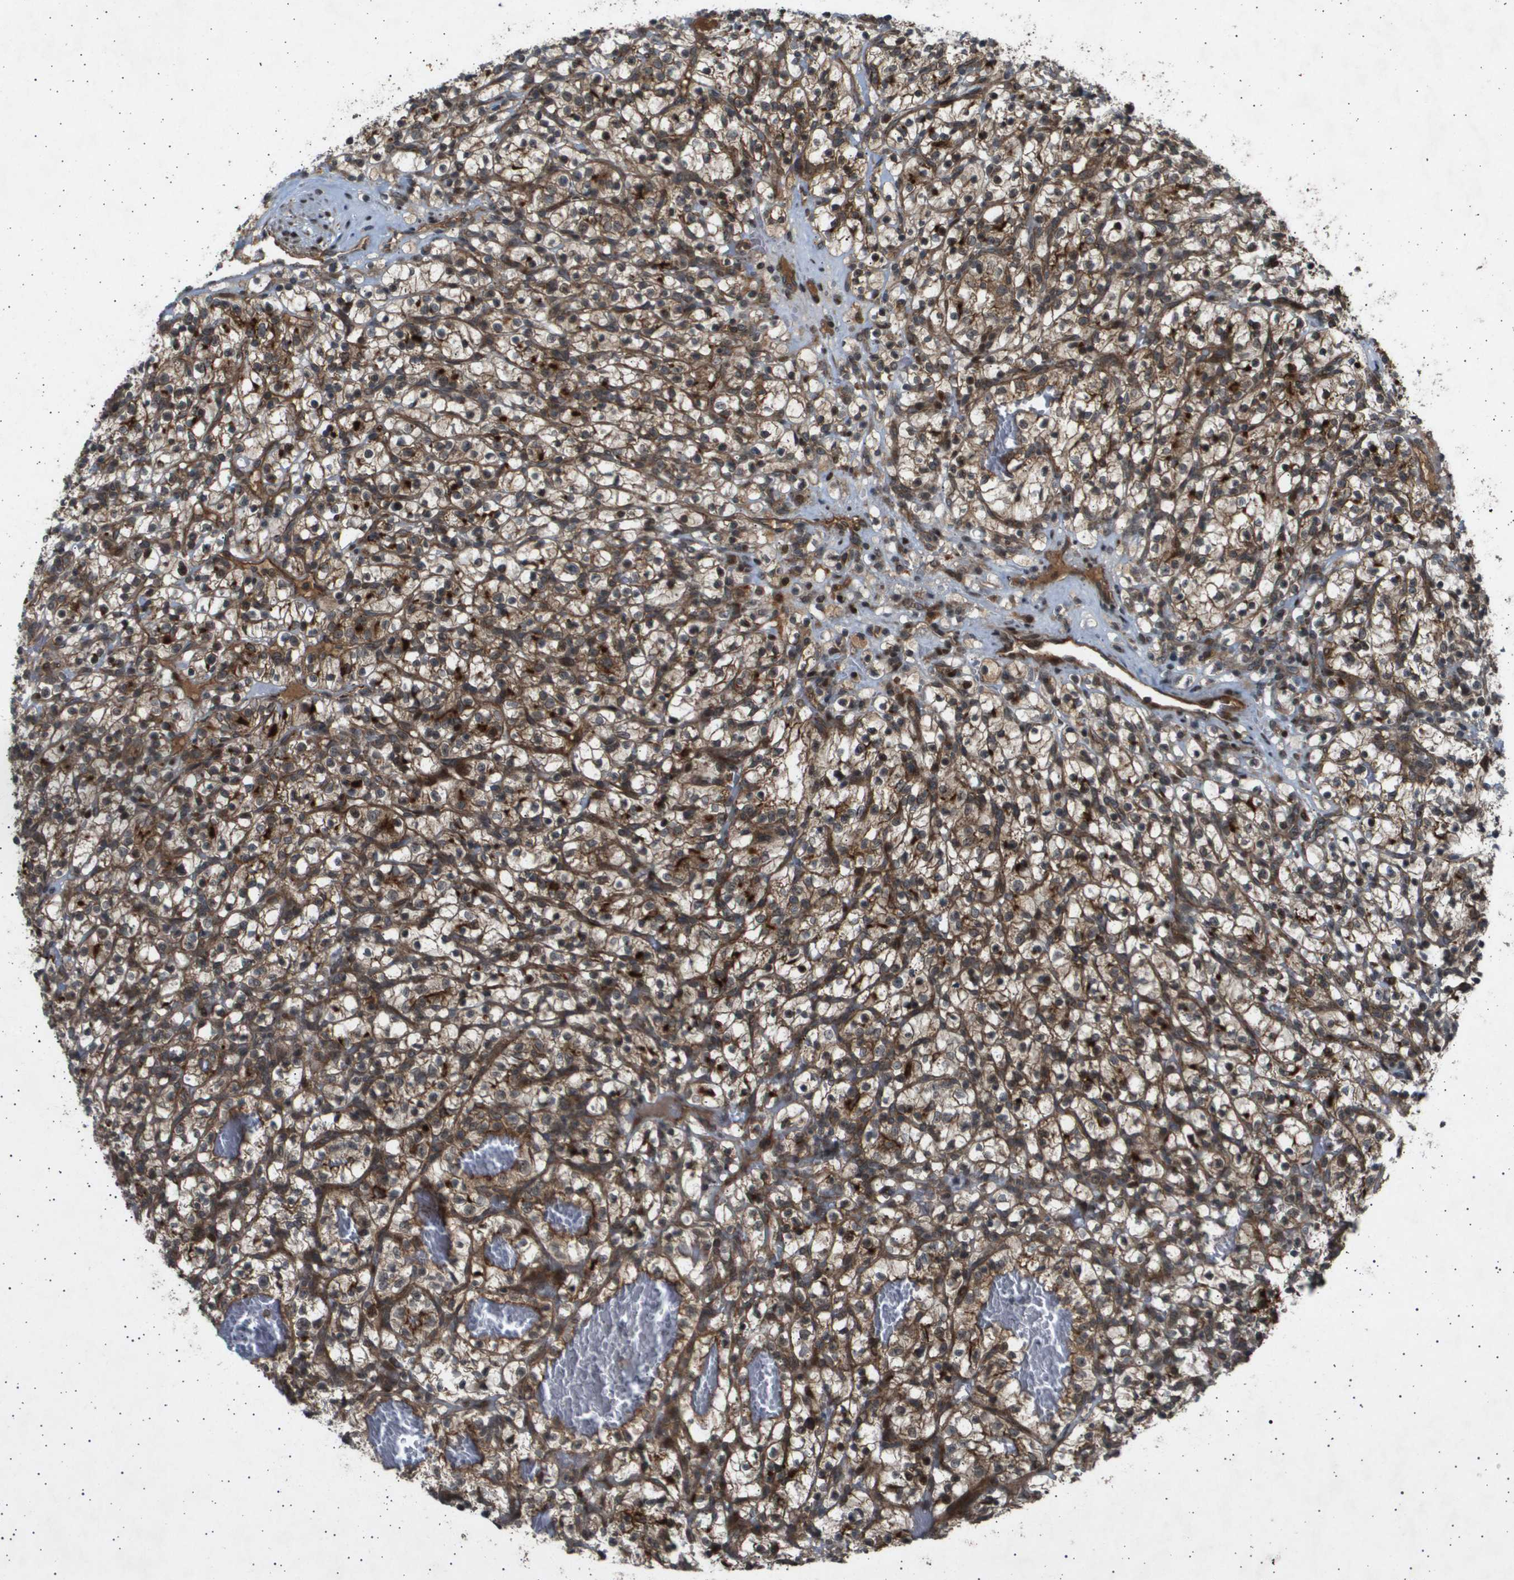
{"staining": {"intensity": "moderate", "quantity": ">75%", "location": "cytoplasmic/membranous,nuclear"}, "tissue": "renal cancer", "cell_type": "Tumor cells", "image_type": "cancer", "snomed": [{"axis": "morphology", "description": "Adenocarcinoma, NOS"}, {"axis": "topography", "description": "Kidney"}], "caption": "The immunohistochemical stain labels moderate cytoplasmic/membranous and nuclear expression in tumor cells of adenocarcinoma (renal) tissue.", "gene": "TNRC6A", "patient": {"sex": "female", "age": 57}}